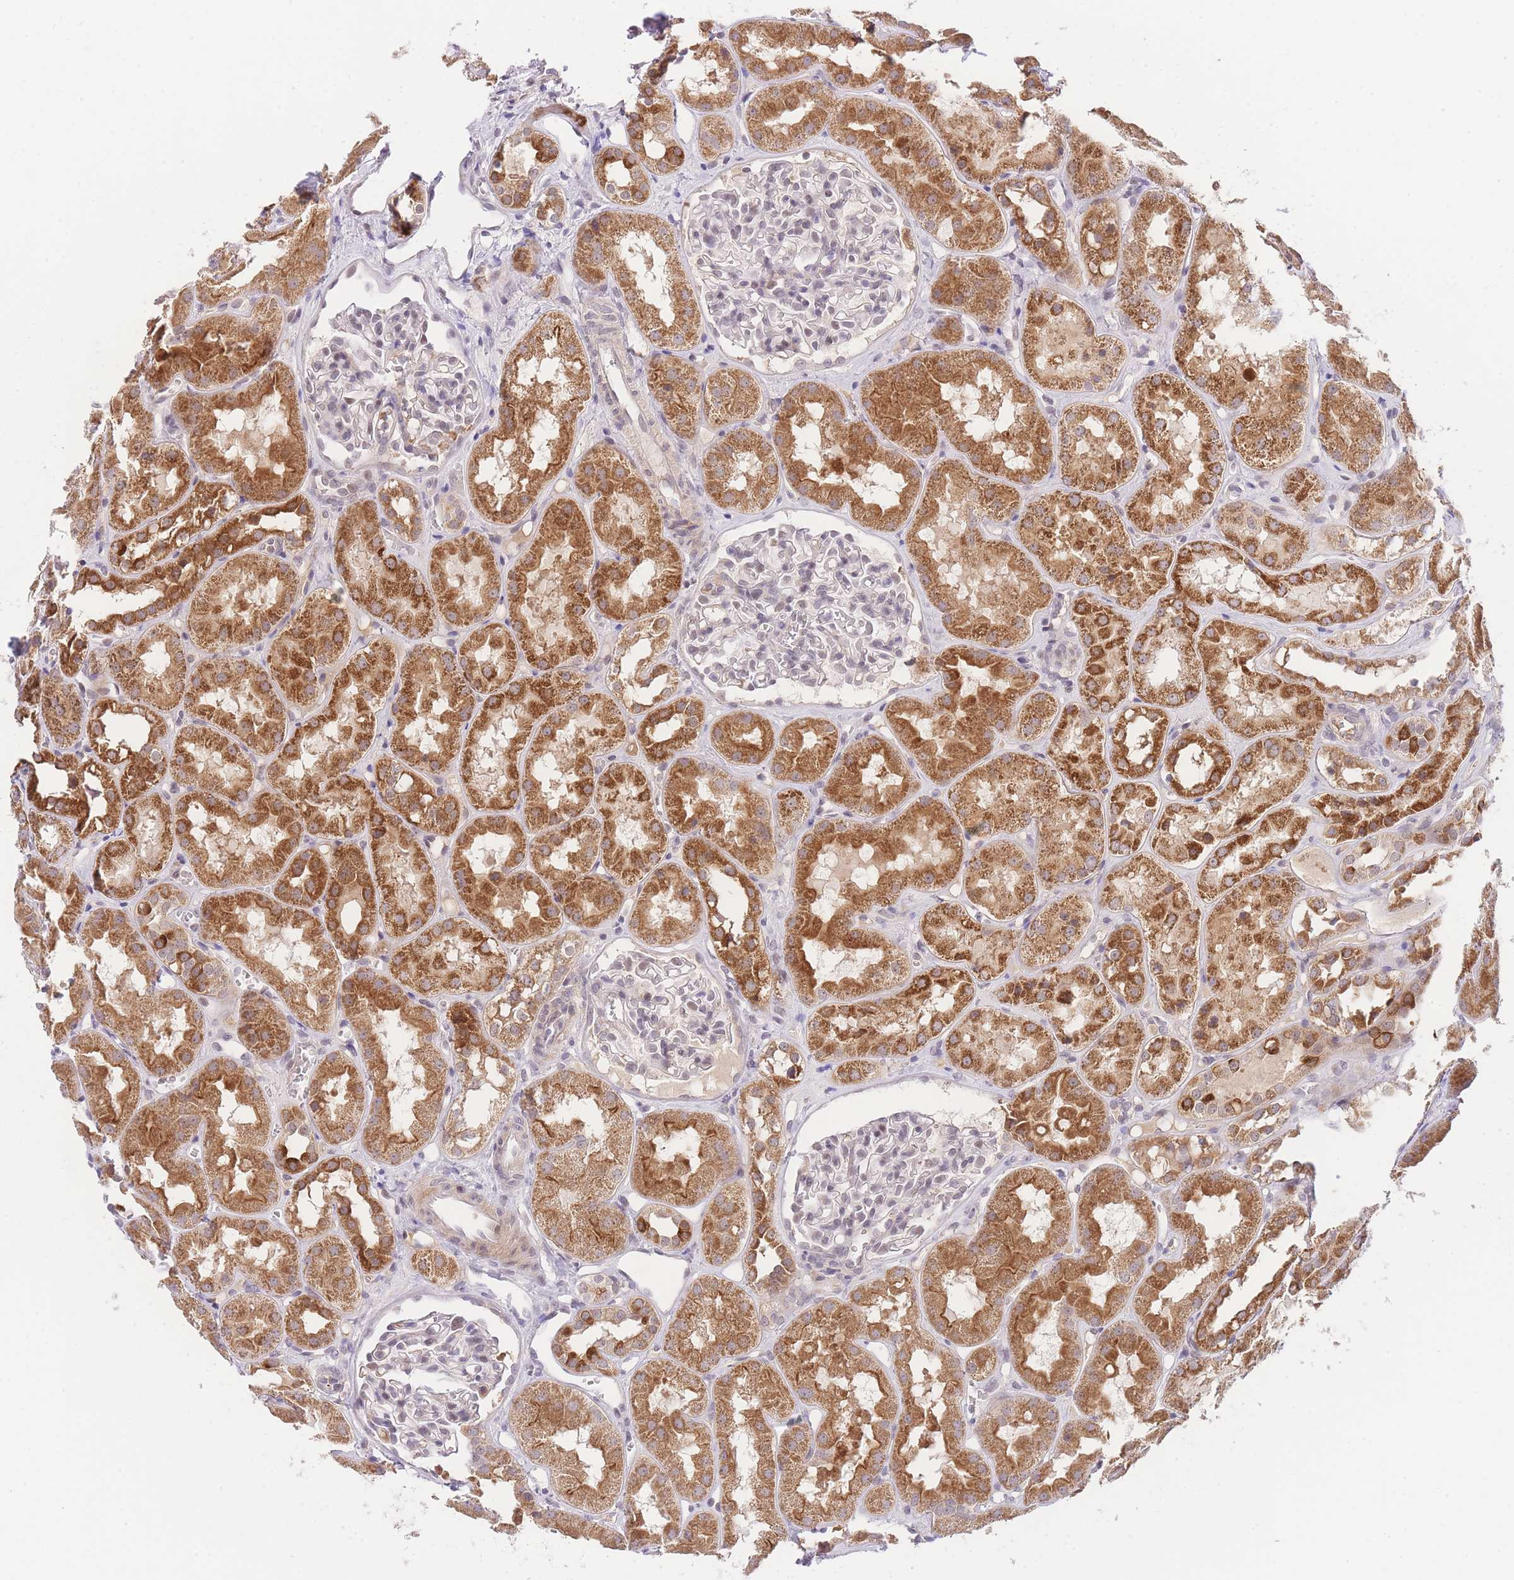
{"staining": {"intensity": "negative", "quantity": "none", "location": "none"}, "tissue": "kidney", "cell_type": "Cells in glomeruli", "image_type": "normal", "snomed": [{"axis": "morphology", "description": "Normal tissue, NOS"}, {"axis": "topography", "description": "Kidney"}], "caption": "A photomicrograph of human kidney is negative for staining in cells in glomeruli. (Immunohistochemistry (ihc), brightfield microscopy, high magnification).", "gene": "SLC25A33", "patient": {"sex": "male", "age": 16}}